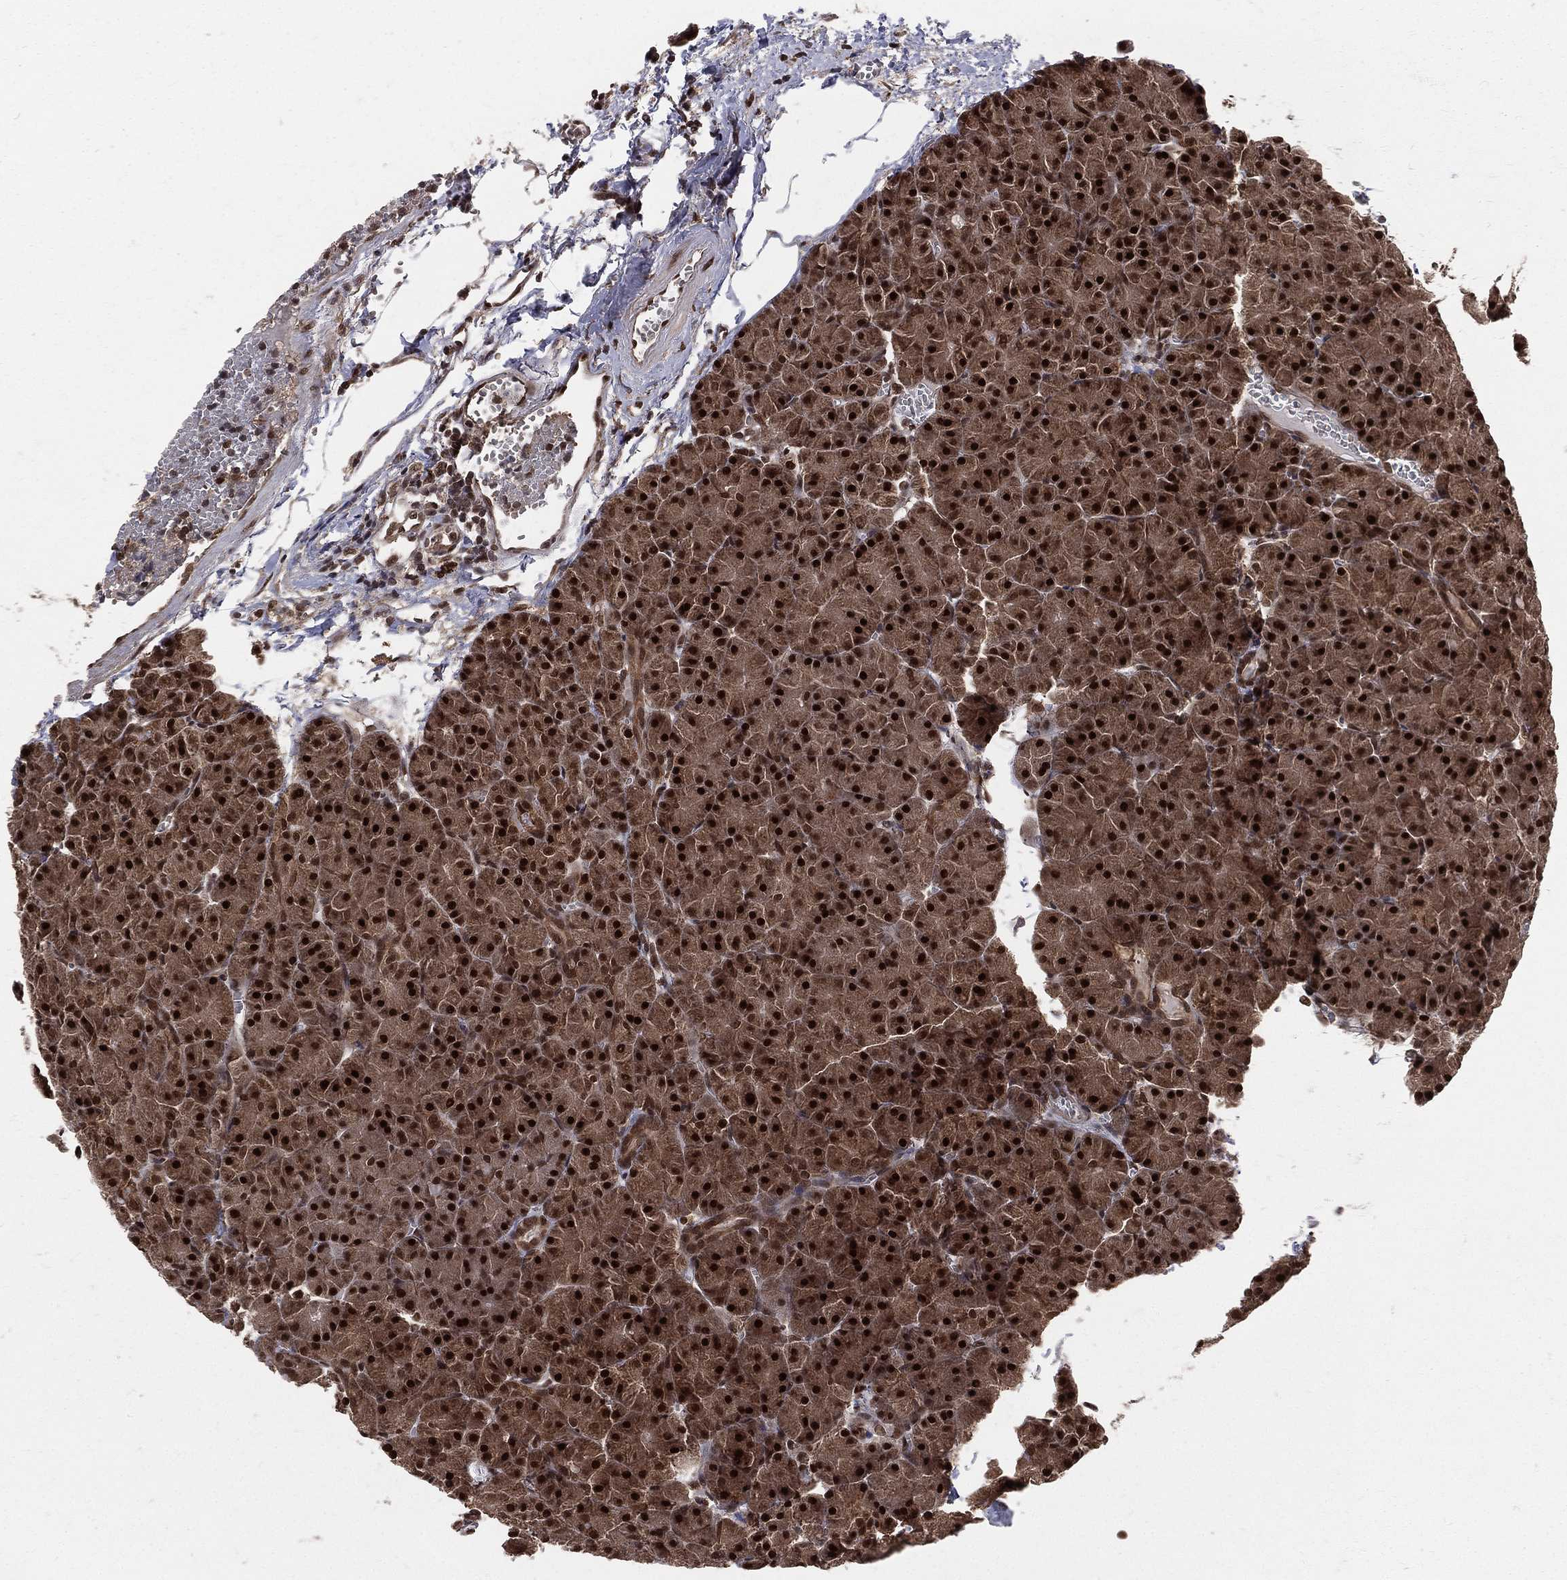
{"staining": {"intensity": "strong", "quantity": ">75%", "location": "cytoplasmic/membranous,nuclear"}, "tissue": "pancreas", "cell_type": "Exocrine glandular cells", "image_type": "normal", "snomed": [{"axis": "morphology", "description": "Normal tissue, NOS"}, {"axis": "topography", "description": "Pancreas"}], "caption": "Exocrine glandular cells reveal high levels of strong cytoplasmic/membranous,nuclear expression in approximately >75% of cells in unremarkable pancreas. (Stains: DAB (3,3'-diaminobenzidine) in brown, nuclei in blue, Microscopy: brightfield microscopy at high magnification).", "gene": "COPS4", "patient": {"sex": "male", "age": 61}}